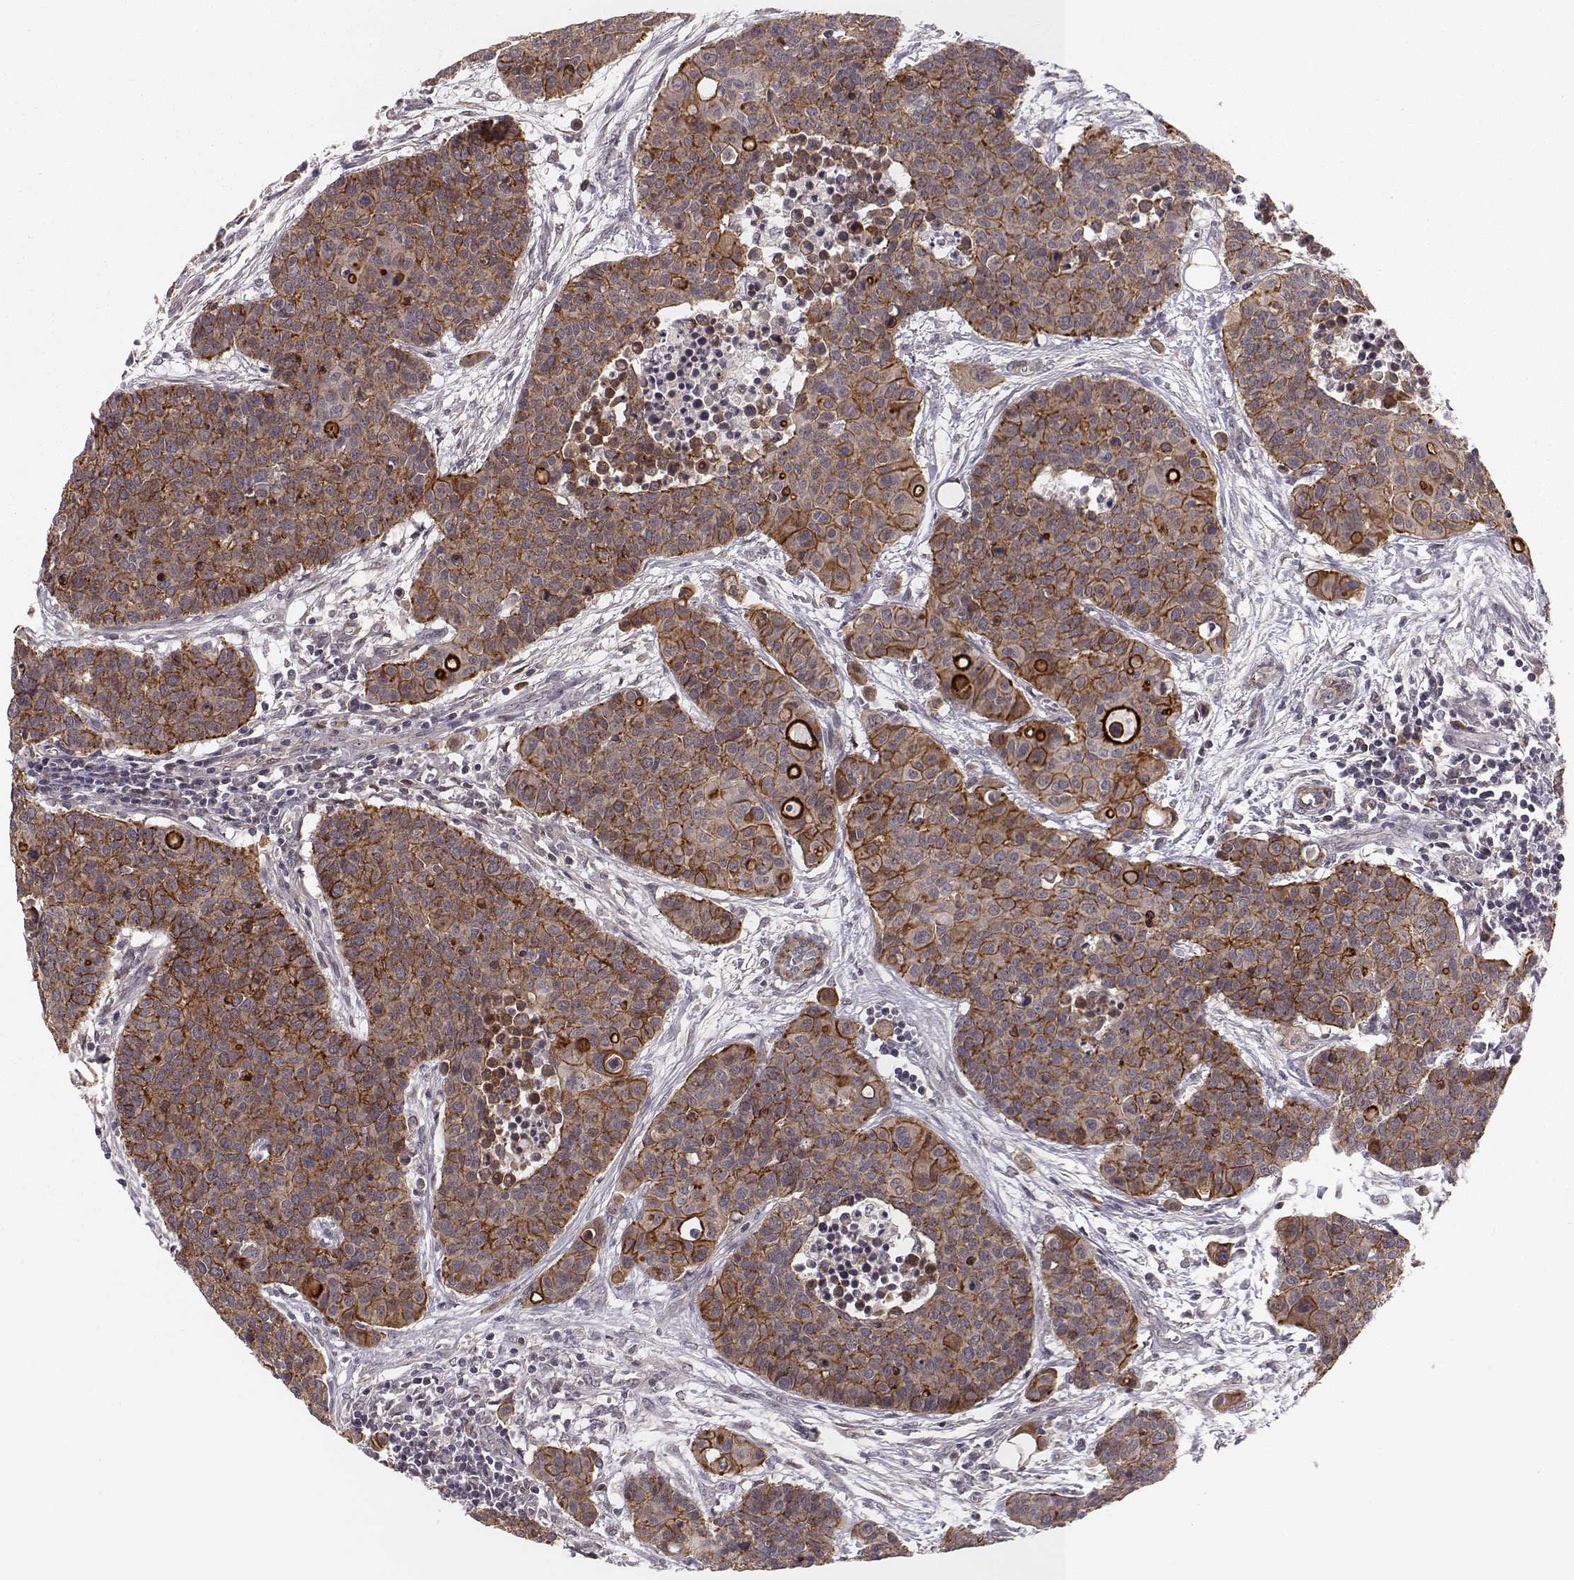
{"staining": {"intensity": "strong", "quantity": "25%-75%", "location": "cytoplasmic/membranous"}, "tissue": "carcinoid", "cell_type": "Tumor cells", "image_type": "cancer", "snomed": [{"axis": "morphology", "description": "Carcinoid, malignant, NOS"}, {"axis": "topography", "description": "Colon"}], "caption": "Human malignant carcinoid stained with a protein marker reveals strong staining in tumor cells.", "gene": "PLEKHG3", "patient": {"sex": "male", "age": 81}}